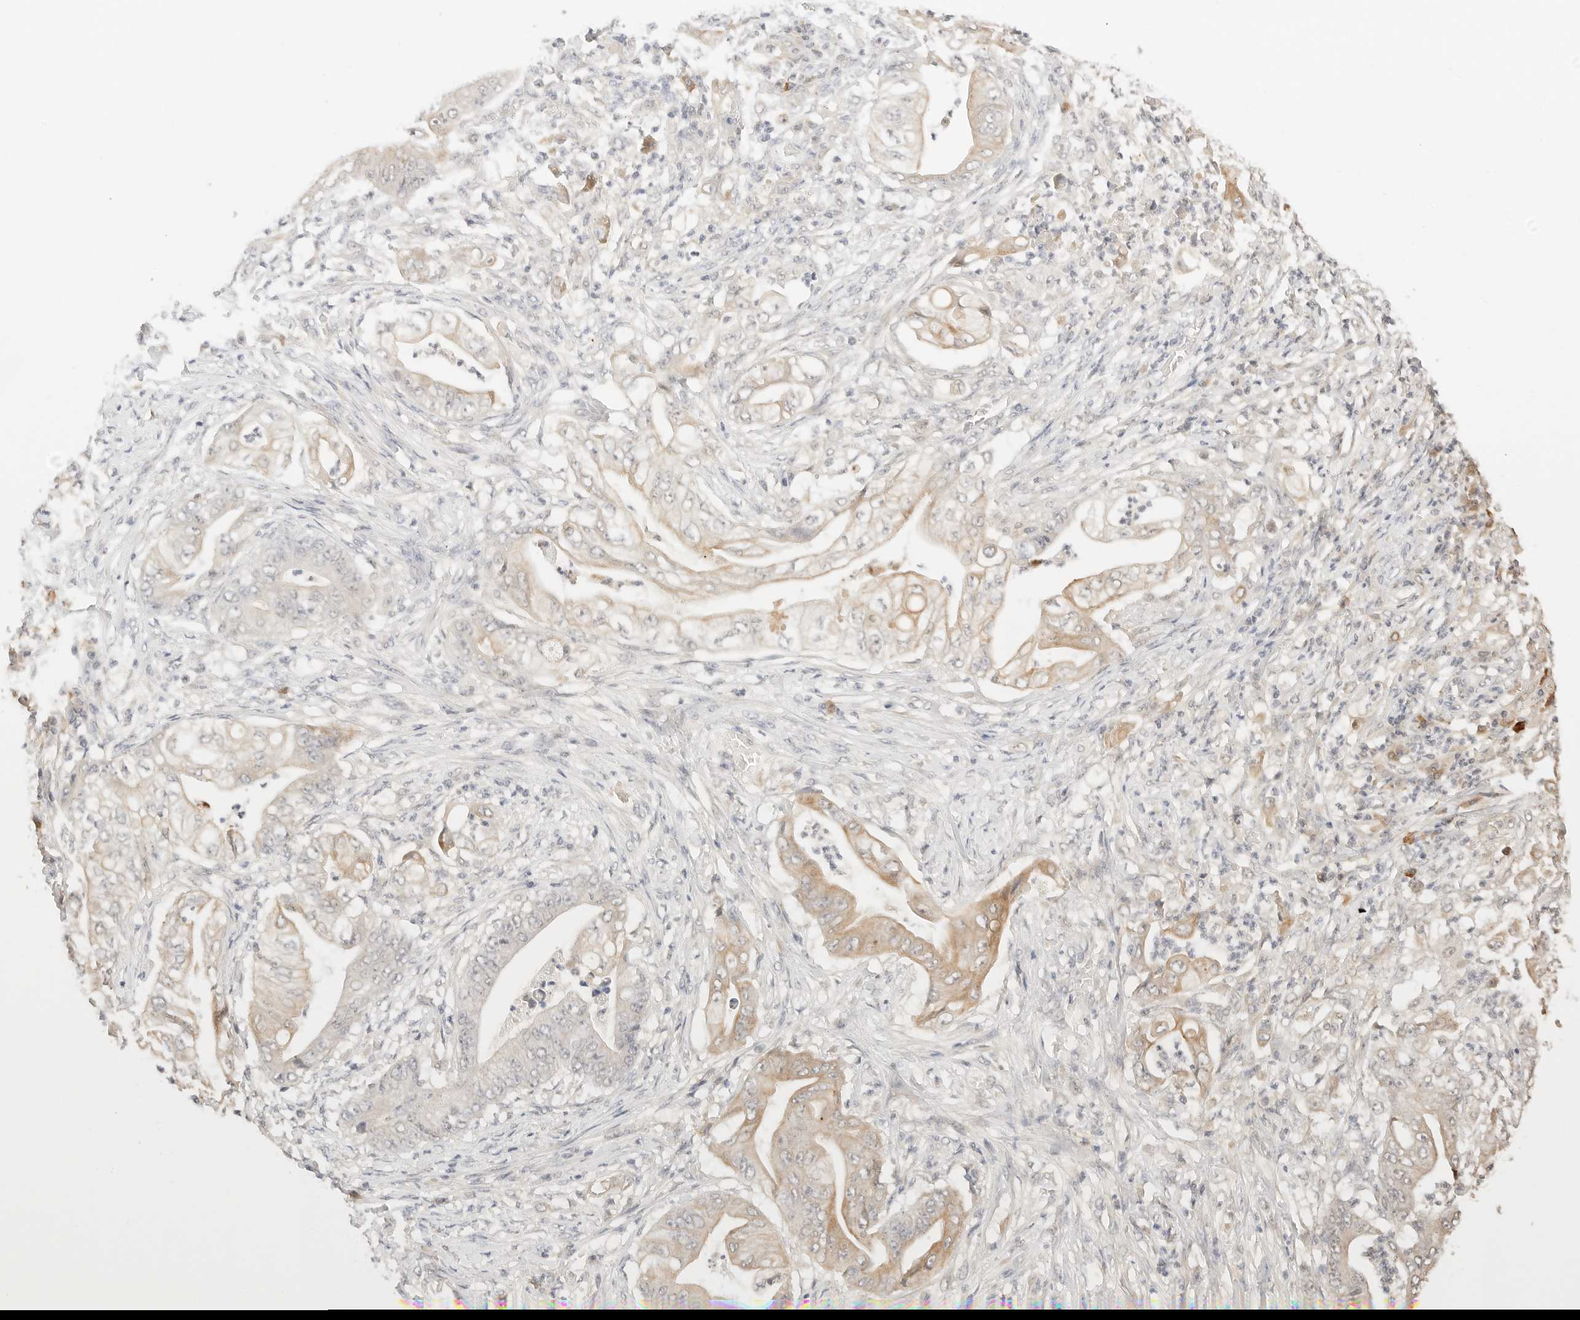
{"staining": {"intensity": "moderate", "quantity": "25%-75%", "location": "cytoplasmic/membranous"}, "tissue": "stomach cancer", "cell_type": "Tumor cells", "image_type": "cancer", "snomed": [{"axis": "morphology", "description": "Adenocarcinoma, NOS"}, {"axis": "topography", "description": "Stomach"}], "caption": "Stomach cancer (adenocarcinoma) tissue displays moderate cytoplasmic/membranous expression in about 25%-75% of tumor cells, visualized by immunohistochemistry. (Brightfield microscopy of DAB IHC at high magnification).", "gene": "SEPTIN4", "patient": {"sex": "female", "age": 73}}